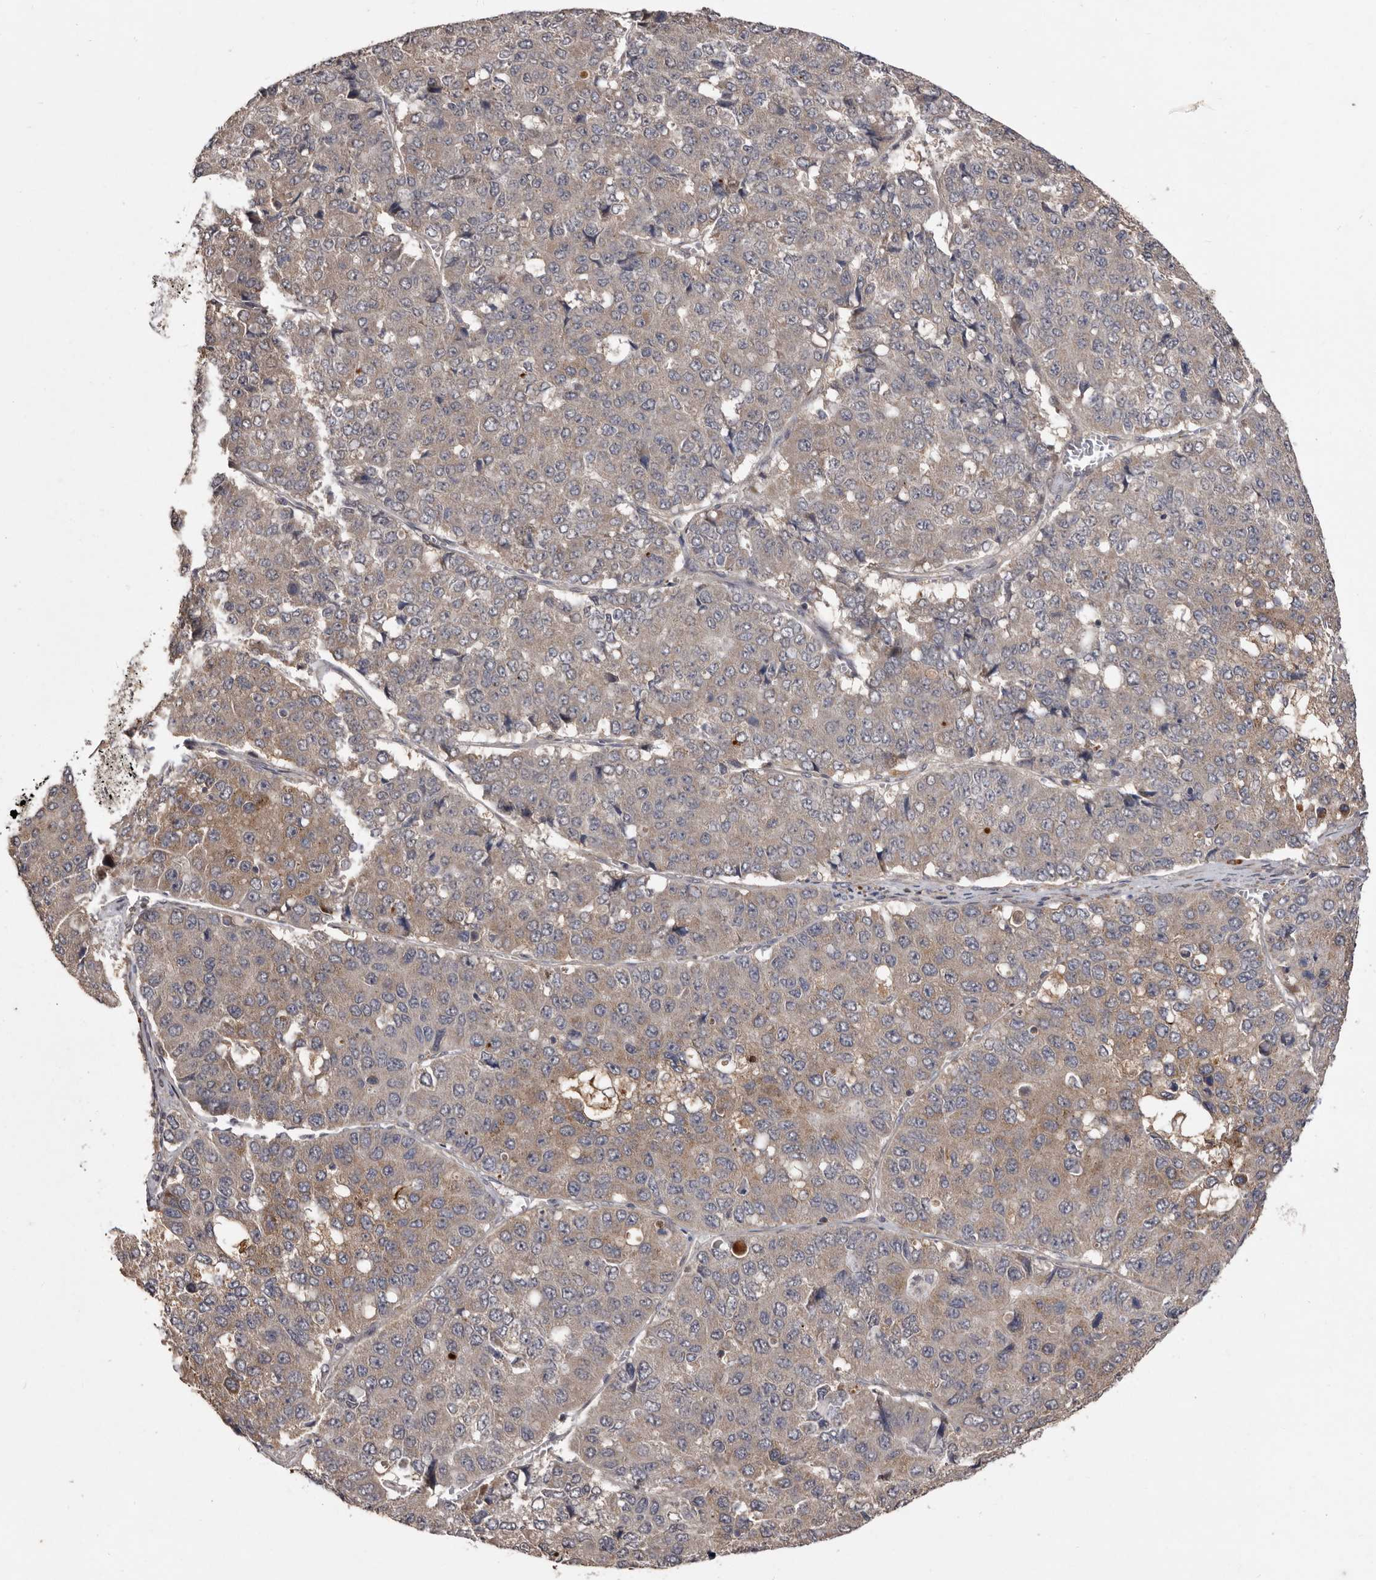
{"staining": {"intensity": "moderate", "quantity": "<25%", "location": "cytoplasmic/membranous"}, "tissue": "pancreatic cancer", "cell_type": "Tumor cells", "image_type": "cancer", "snomed": [{"axis": "morphology", "description": "Adenocarcinoma, NOS"}, {"axis": "topography", "description": "Pancreas"}], "caption": "Protein expression analysis of human pancreatic cancer reveals moderate cytoplasmic/membranous positivity in about <25% of tumor cells.", "gene": "FLAD1", "patient": {"sex": "male", "age": 50}}